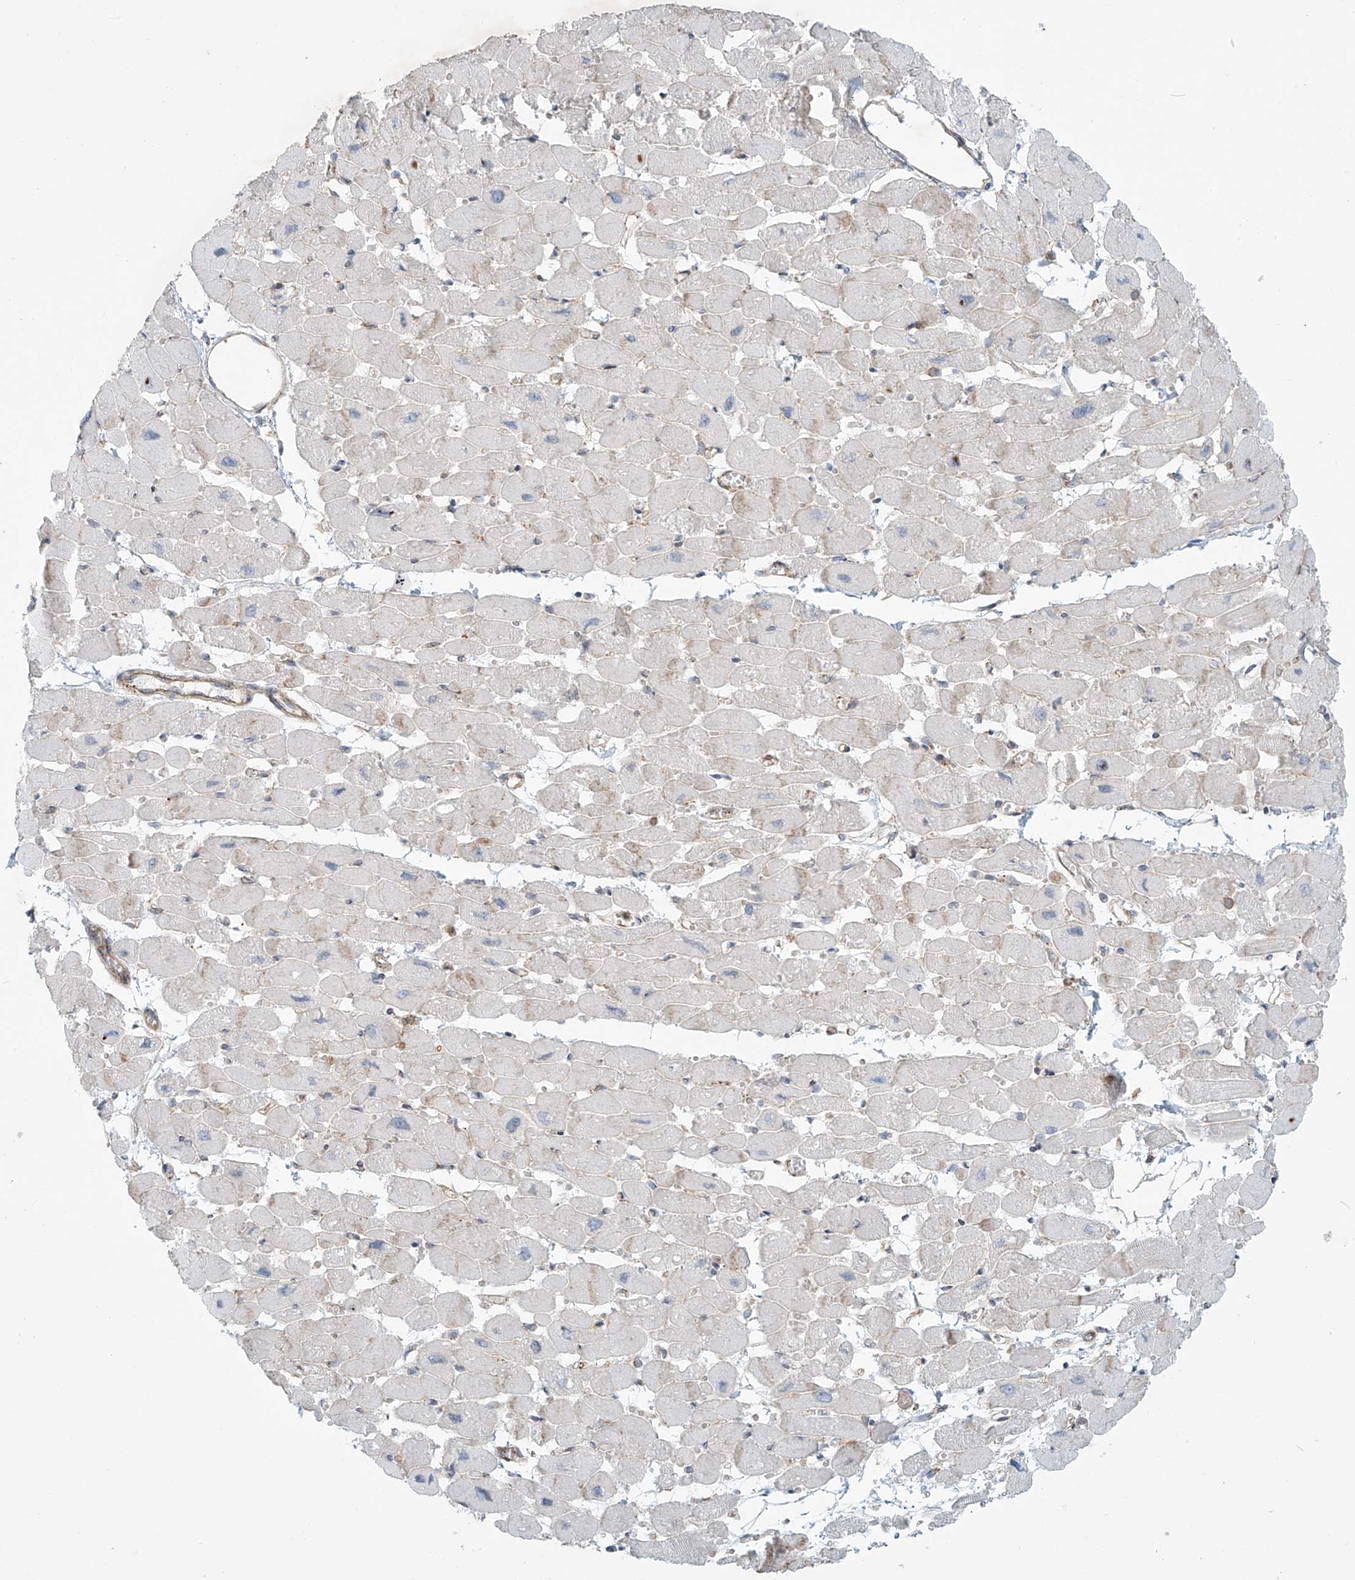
{"staining": {"intensity": "moderate", "quantity": "<25%", "location": "cytoplasmic/membranous"}, "tissue": "heart muscle", "cell_type": "Cardiomyocytes", "image_type": "normal", "snomed": [{"axis": "morphology", "description": "Normal tissue, NOS"}, {"axis": "topography", "description": "Heart"}], "caption": "Immunohistochemistry (IHC) of normal human heart muscle shows low levels of moderate cytoplasmic/membranous expression in about <25% of cardiomyocytes.", "gene": "LZTS3", "patient": {"sex": "female", "age": 54}}